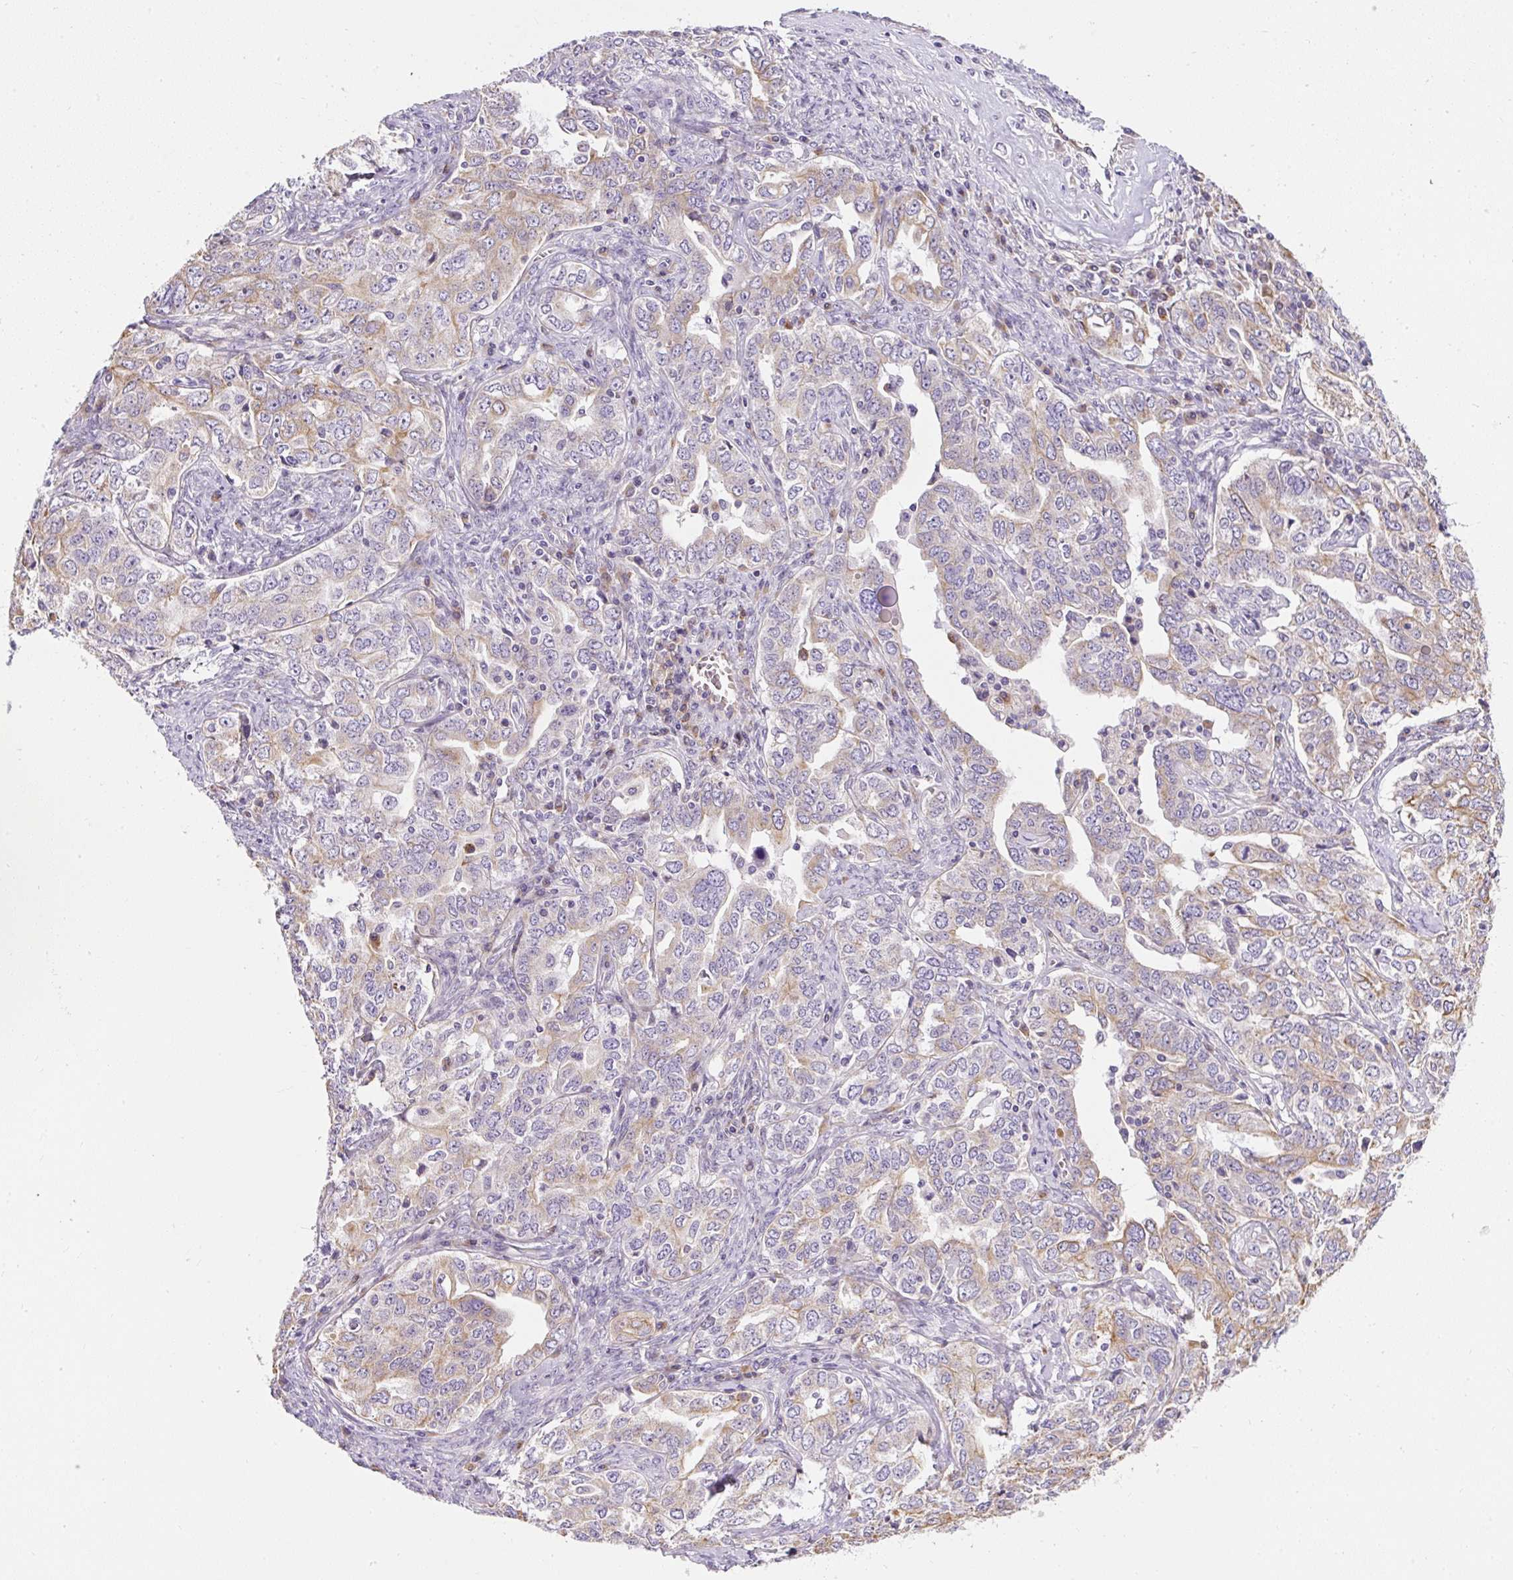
{"staining": {"intensity": "weak", "quantity": "<25%", "location": "cytoplasmic/membranous"}, "tissue": "ovarian cancer", "cell_type": "Tumor cells", "image_type": "cancer", "snomed": [{"axis": "morphology", "description": "Carcinoma, endometroid"}, {"axis": "topography", "description": "Ovary"}], "caption": "Tumor cells are negative for brown protein staining in endometroid carcinoma (ovarian).", "gene": "FAM149A", "patient": {"sex": "female", "age": 62}}